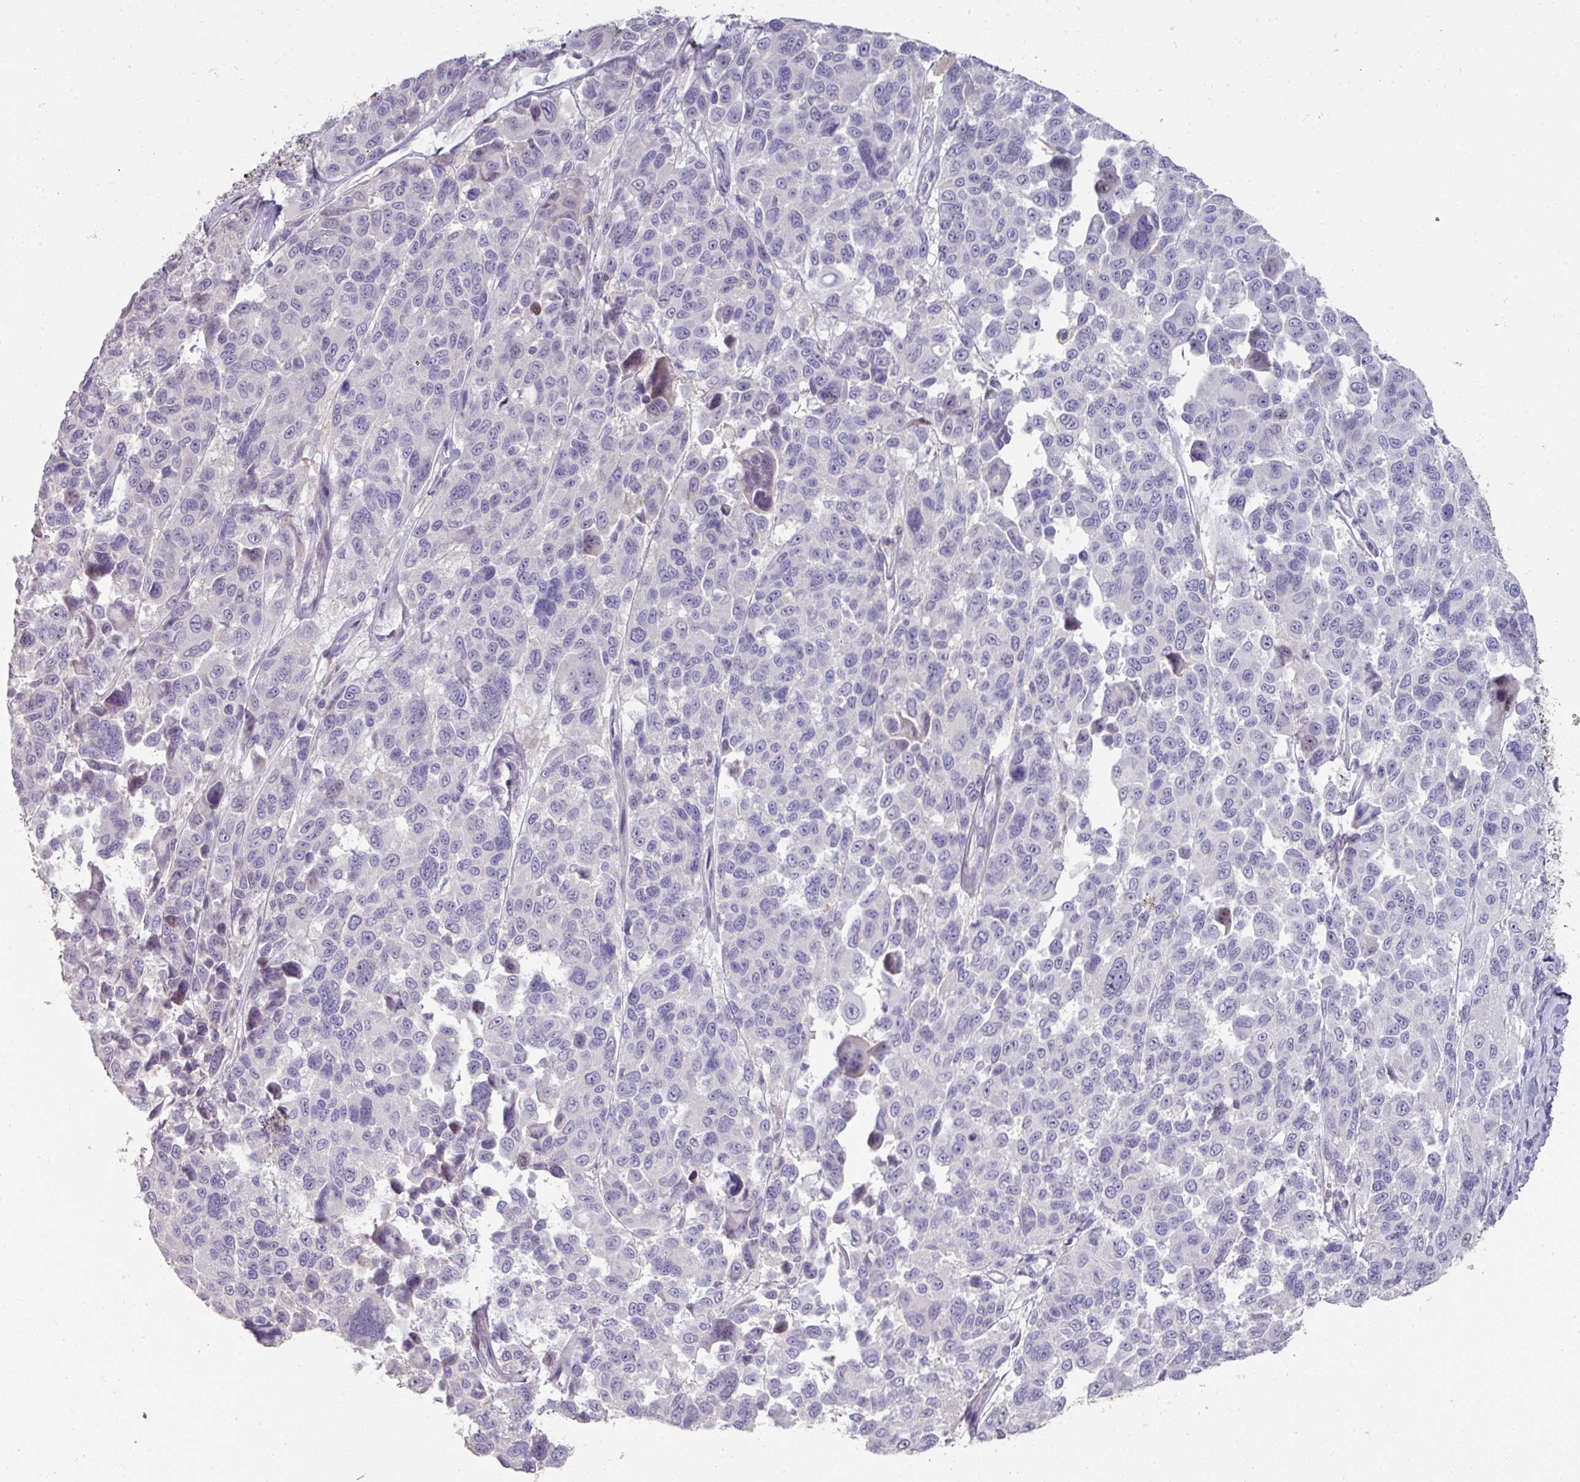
{"staining": {"intensity": "negative", "quantity": "none", "location": "none"}, "tissue": "melanoma", "cell_type": "Tumor cells", "image_type": "cancer", "snomed": [{"axis": "morphology", "description": "Malignant melanoma, NOS"}, {"axis": "topography", "description": "Skin"}], "caption": "A histopathology image of human melanoma is negative for staining in tumor cells.", "gene": "GTF2H3", "patient": {"sex": "female", "age": 66}}